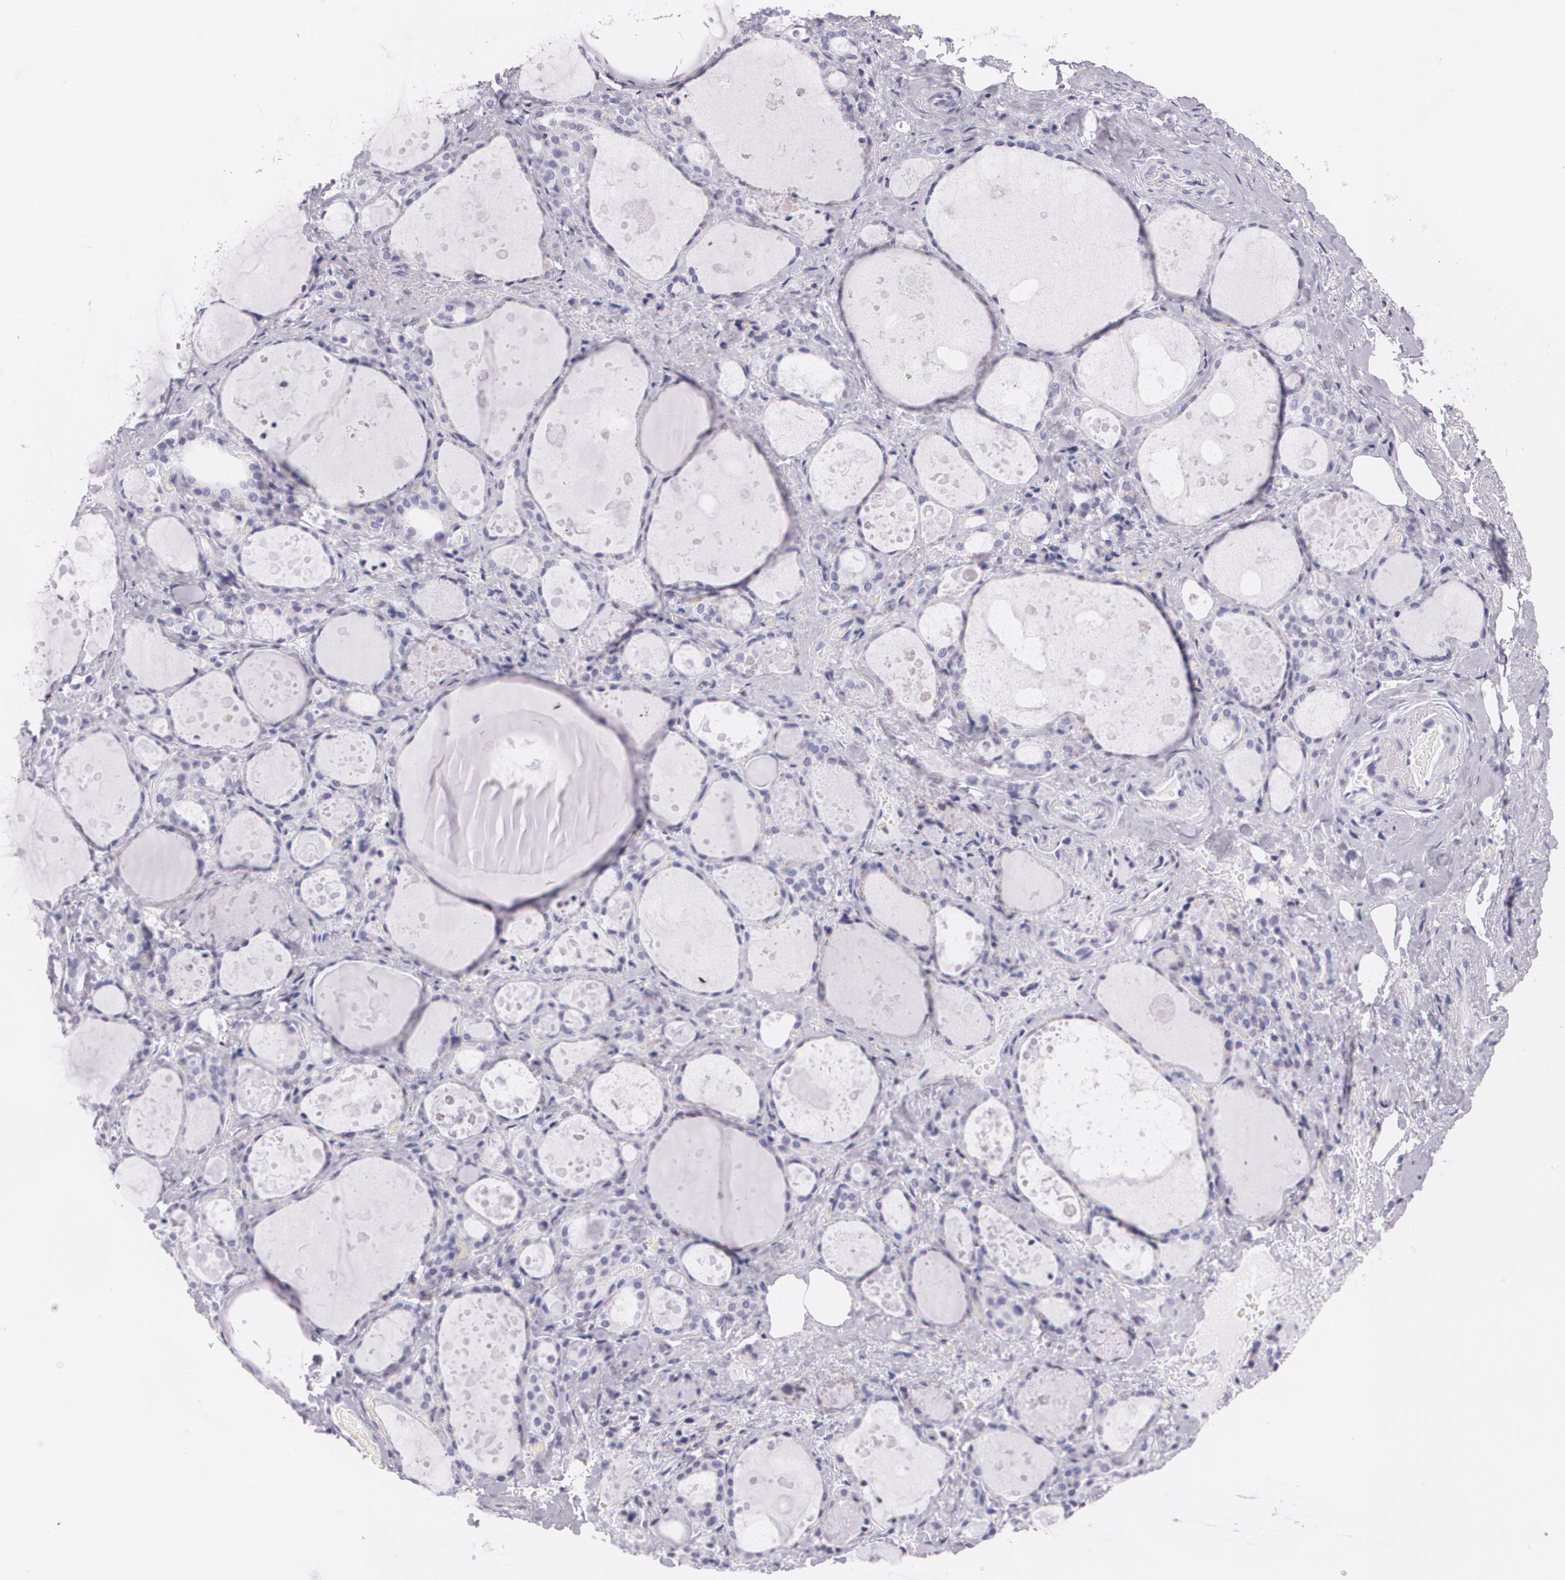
{"staining": {"intensity": "negative", "quantity": "none", "location": "none"}, "tissue": "thyroid gland", "cell_type": "Glandular cells", "image_type": "normal", "snomed": [{"axis": "morphology", "description": "Normal tissue, NOS"}, {"axis": "topography", "description": "Thyroid gland"}], "caption": "This is an IHC micrograph of benign human thyroid gland. There is no positivity in glandular cells.", "gene": "DLG4", "patient": {"sex": "female", "age": 75}}